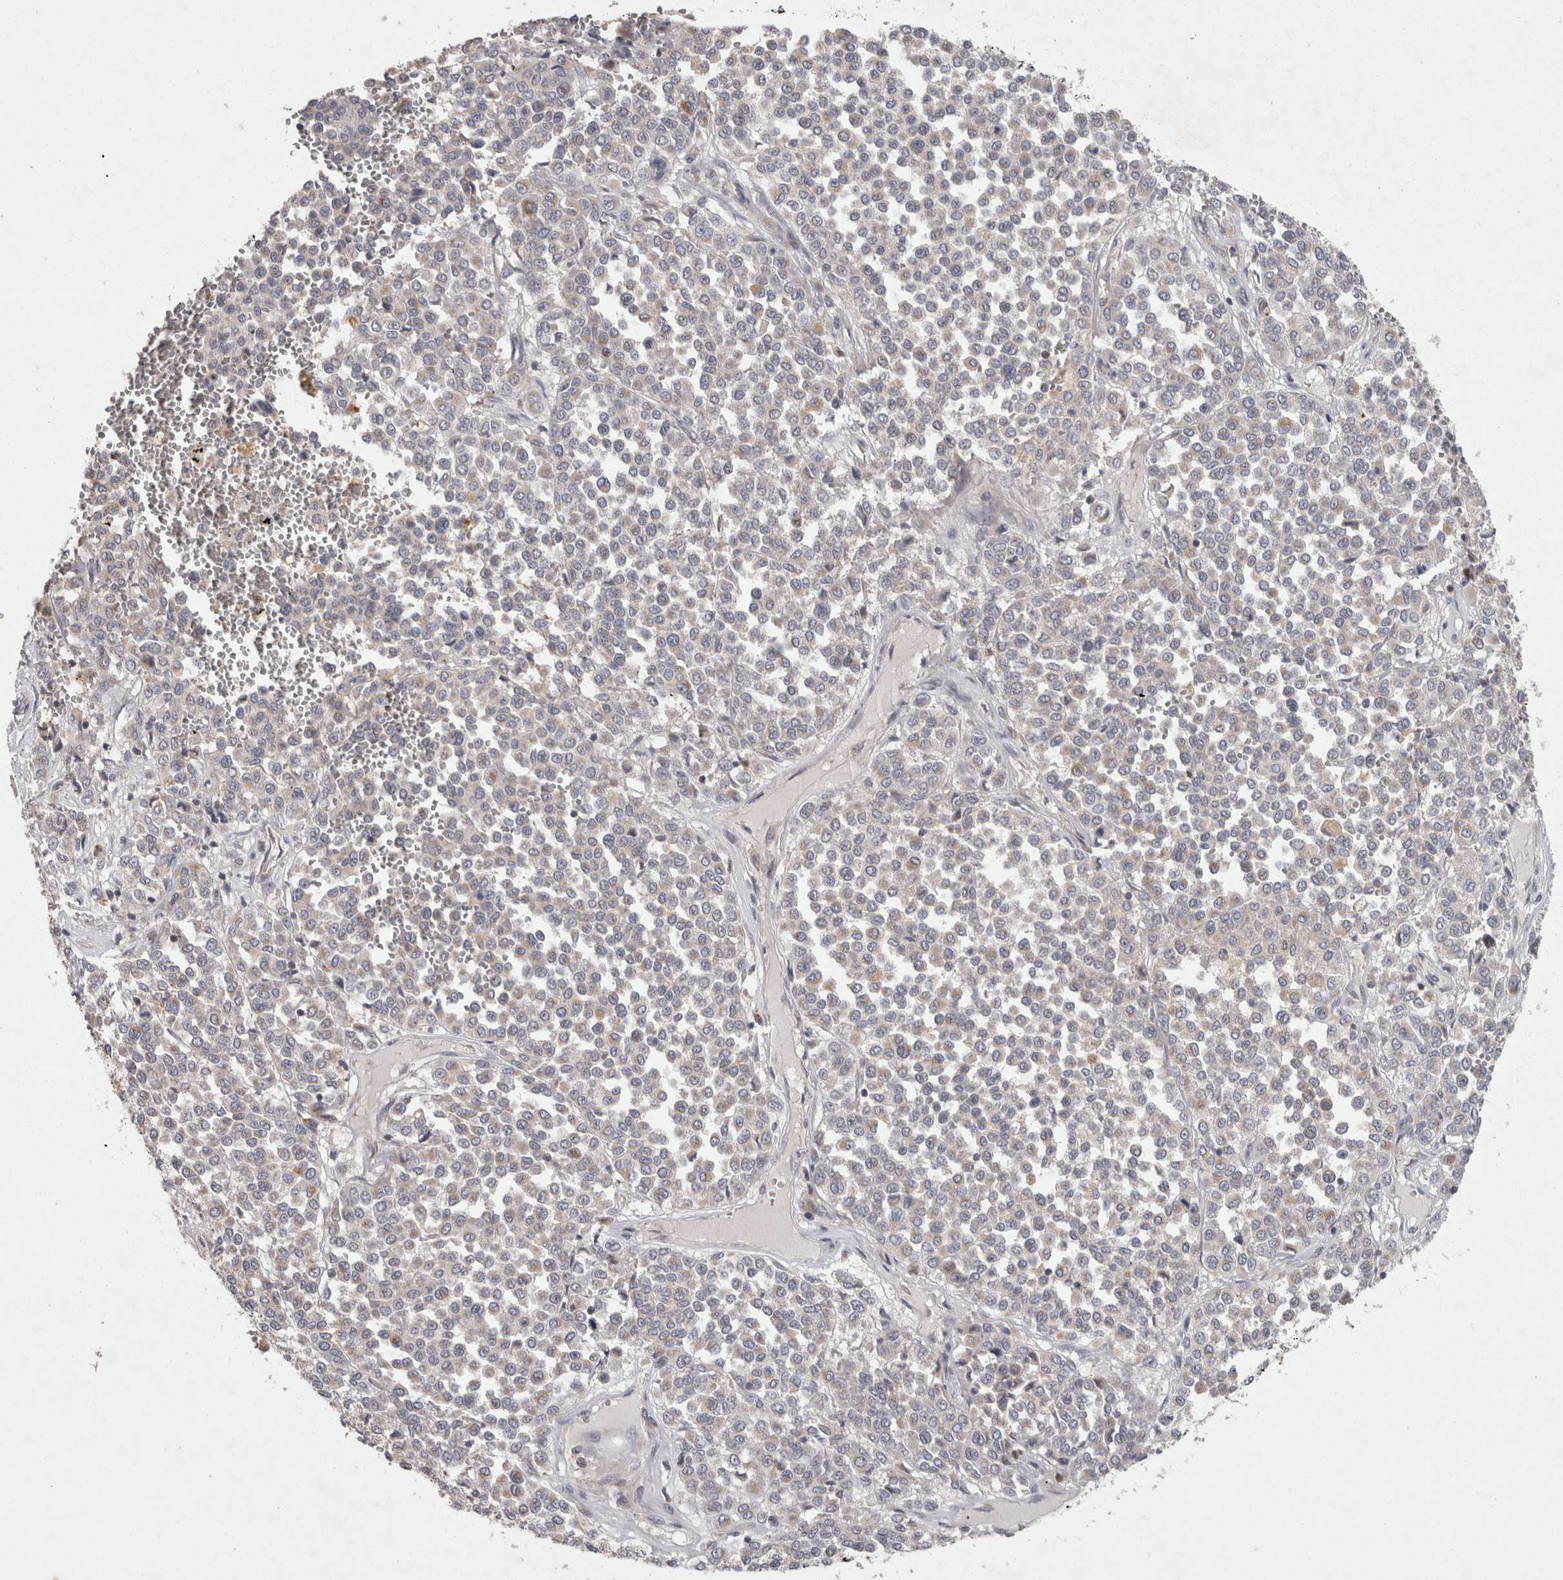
{"staining": {"intensity": "negative", "quantity": "none", "location": "none"}, "tissue": "melanoma", "cell_type": "Tumor cells", "image_type": "cancer", "snomed": [{"axis": "morphology", "description": "Malignant melanoma, Metastatic site"}, {"axis": "topography", "description": "Pancreas"}], "caption": "Tumor cells are negative for brown protein staining in melanoma.", "gene": "ACAT2", "patient": {"sex": "female", "age": 30}}